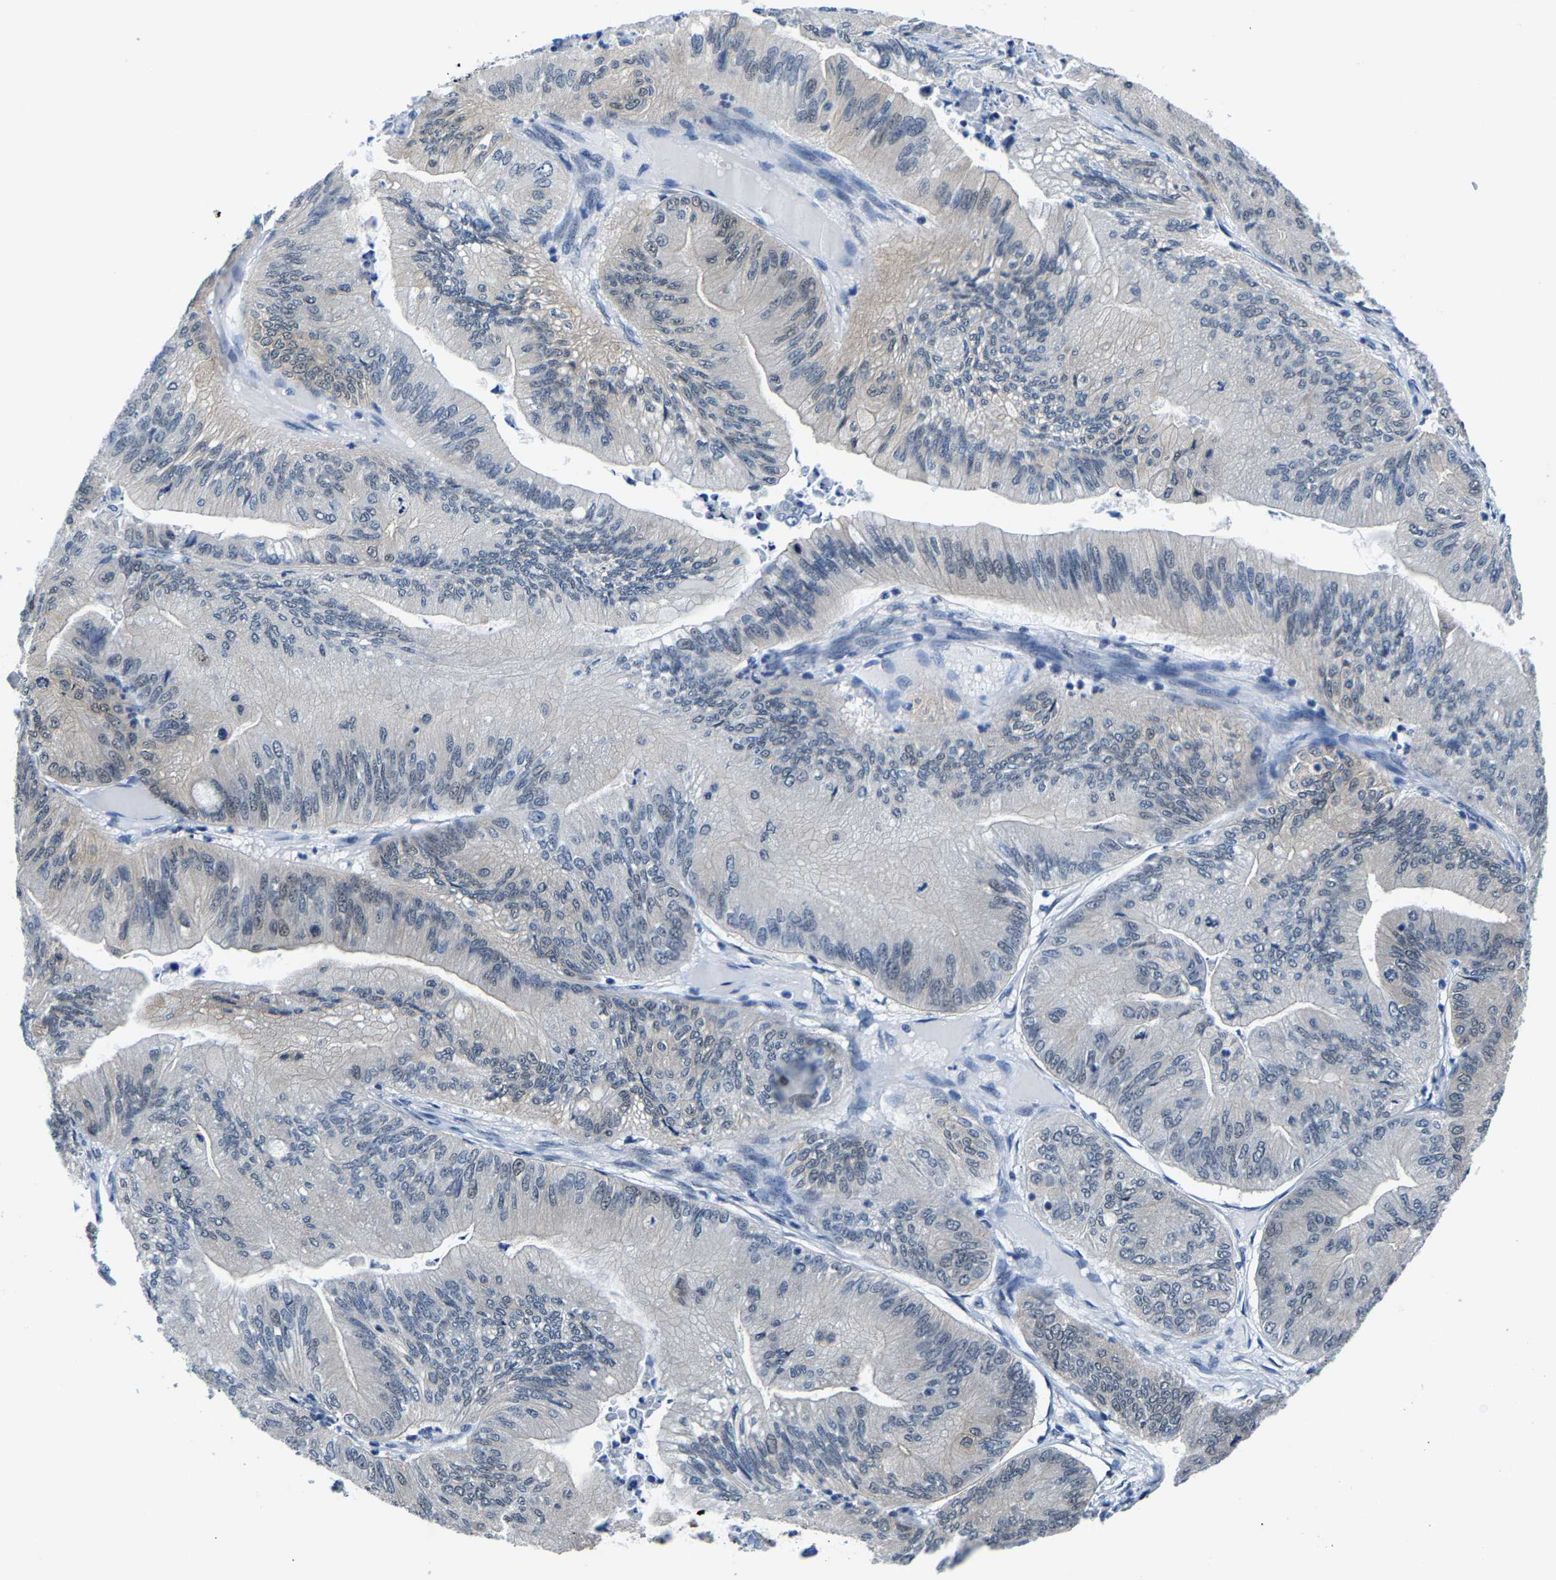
{"staining": {"intensity": "weak", "quantity": "<25%", "location": "cytoplasmic/membranous"}, "tissue": "ovarian cancer", "cell_type": "Tumor cells", "image_type": "cancer", "snomed": [{"axis": "morphology", "description": "Cystadenocarcinoma, mucinous, NOS"}, {"axis": "topography", "description": "Ovary"}], "caption": "DAB immunohistochemical staining of human ovarian cancer shows no significant expression in tumor cells.", "gene": "SSH3", "patient": {"sex": "female", "age": 61}}